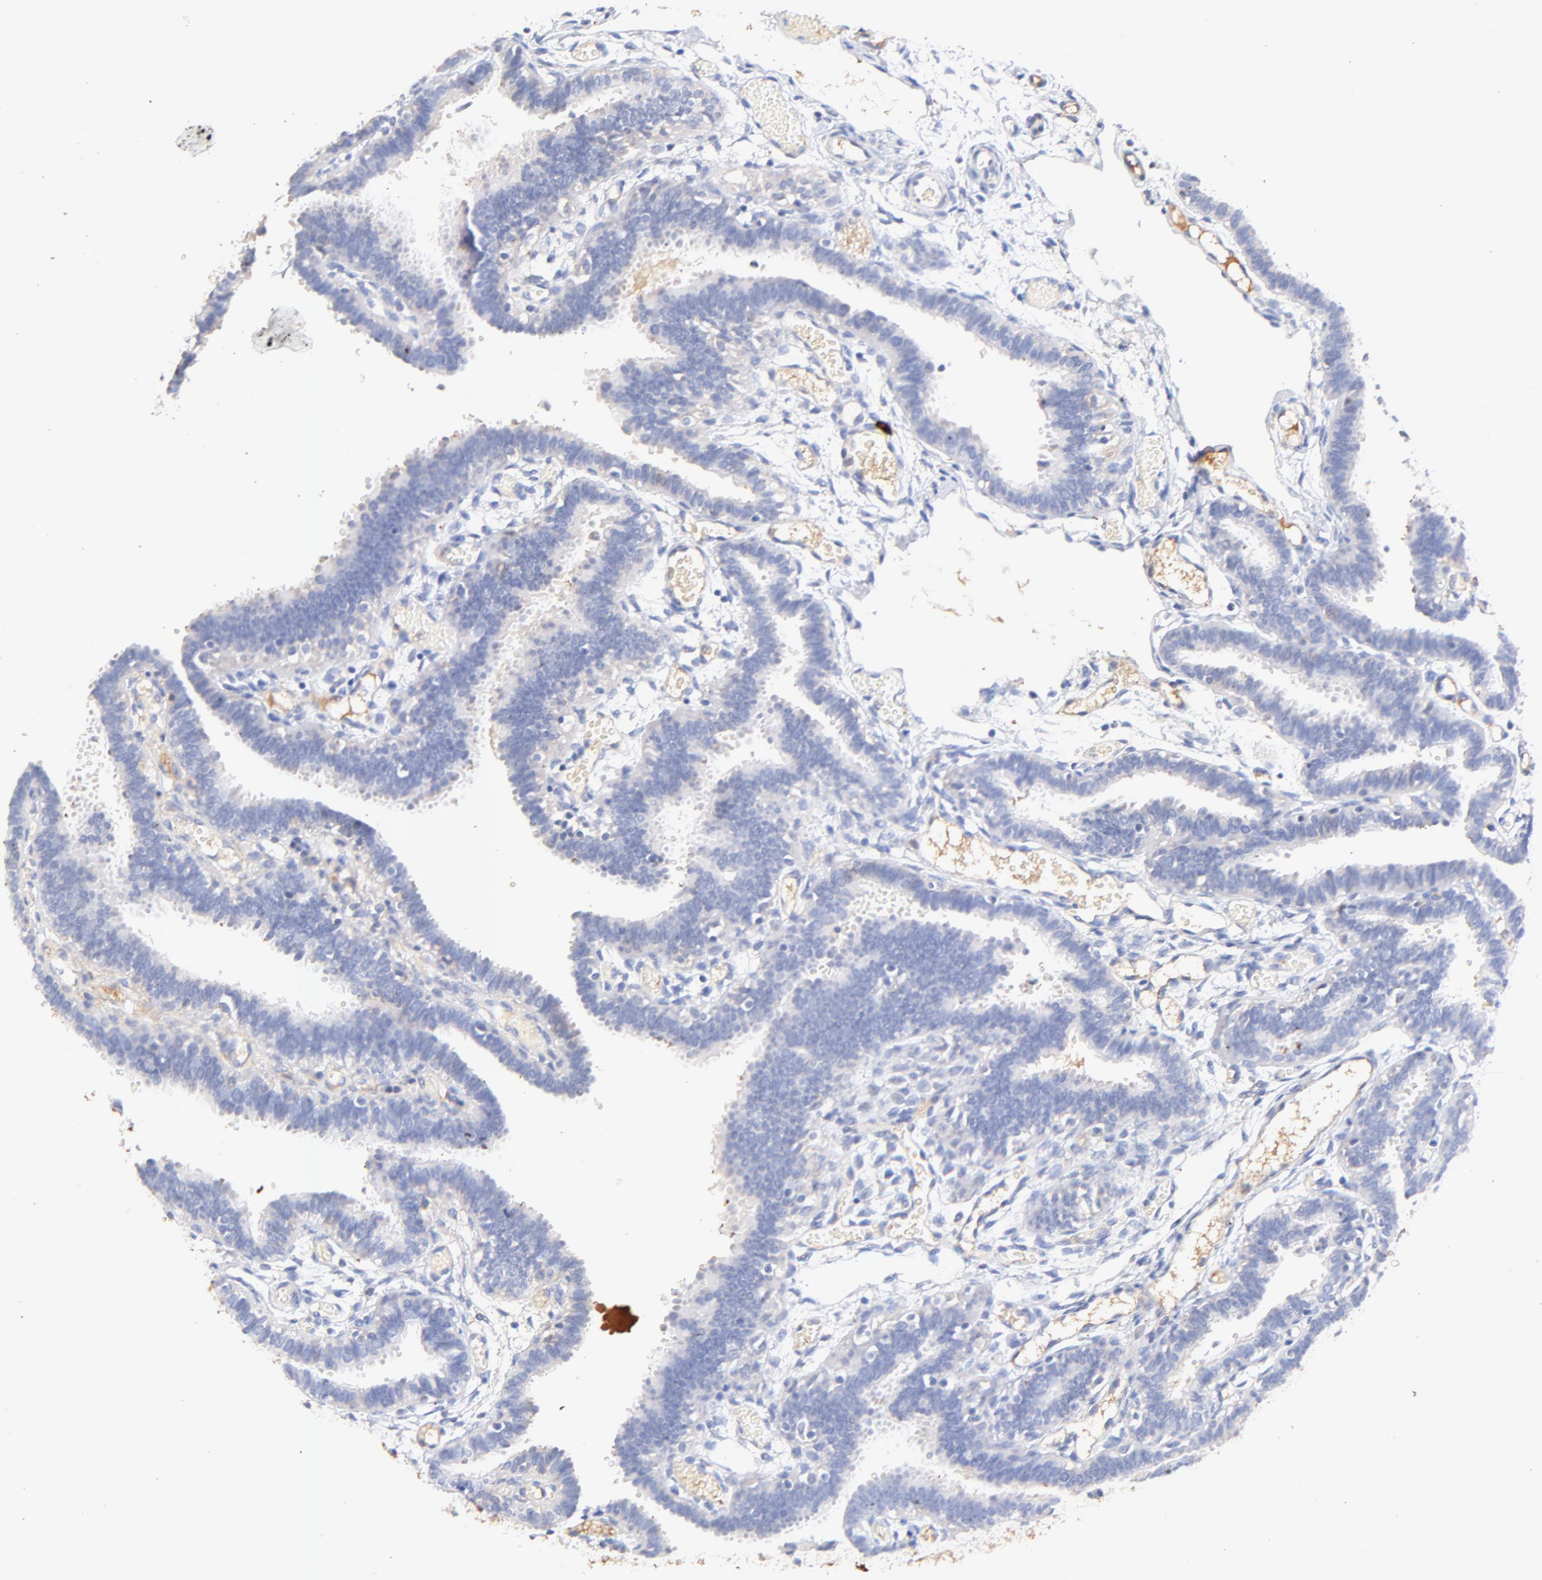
{"staining": {"intensity": "negative", "quantity": "none", "location": "none"}, "tissue": "fallopian tube", "cell_type": "Glandular cells", "image_type": "normal", "snomed": [{"axis": "morphology", "description": "Normal tissue, NOS"}, {"axis": "topography", "description": "Fallopian tube"}], "caption": "Histopathology image shows no protein positivity in glandular cells of unremarkable fallopian tube.", "gene": "IGLV7", "patient": {"sex": "female", "age": 29}}